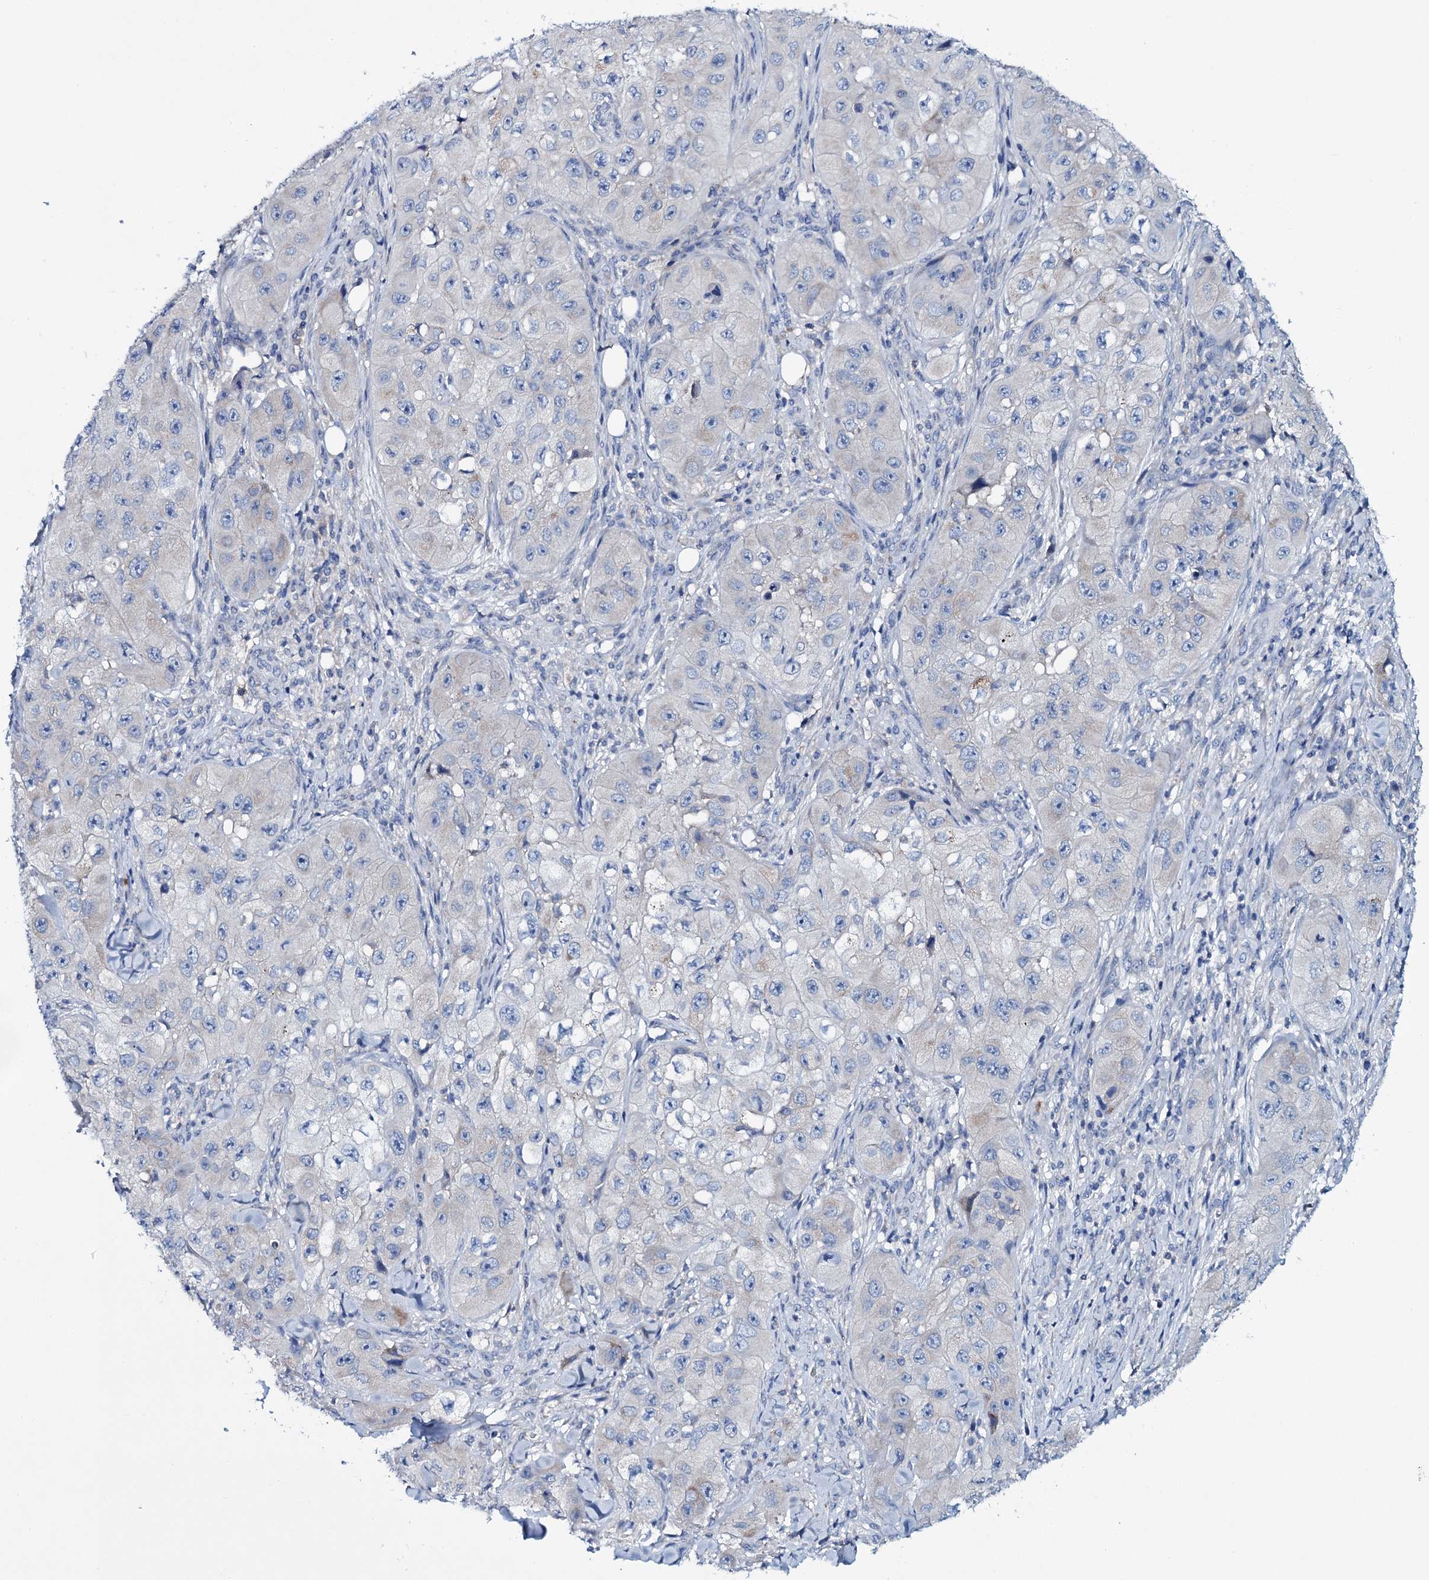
{"staining": {"intensity": "negative", "quantity": "none", "location": "none"}, "tissue": "skin cancer", "cell_type": "Tumor cells", "image_type": "cancer", "snomed": [{"axis": "morphology", "description": "Squamous cell carcinoma, NOS"}, {"axis": "topography", "description": "Skin"}, {"axis": "topography", "description": "Subcutis"}], "caption": "Human squamous cell carcinoma (skin) stained for a protein using immunohistochemistry (IHC) exhibits no expression in tumor cells.", "gene": "TPGS2", "patient": {"sex": "male", "age": 73}}